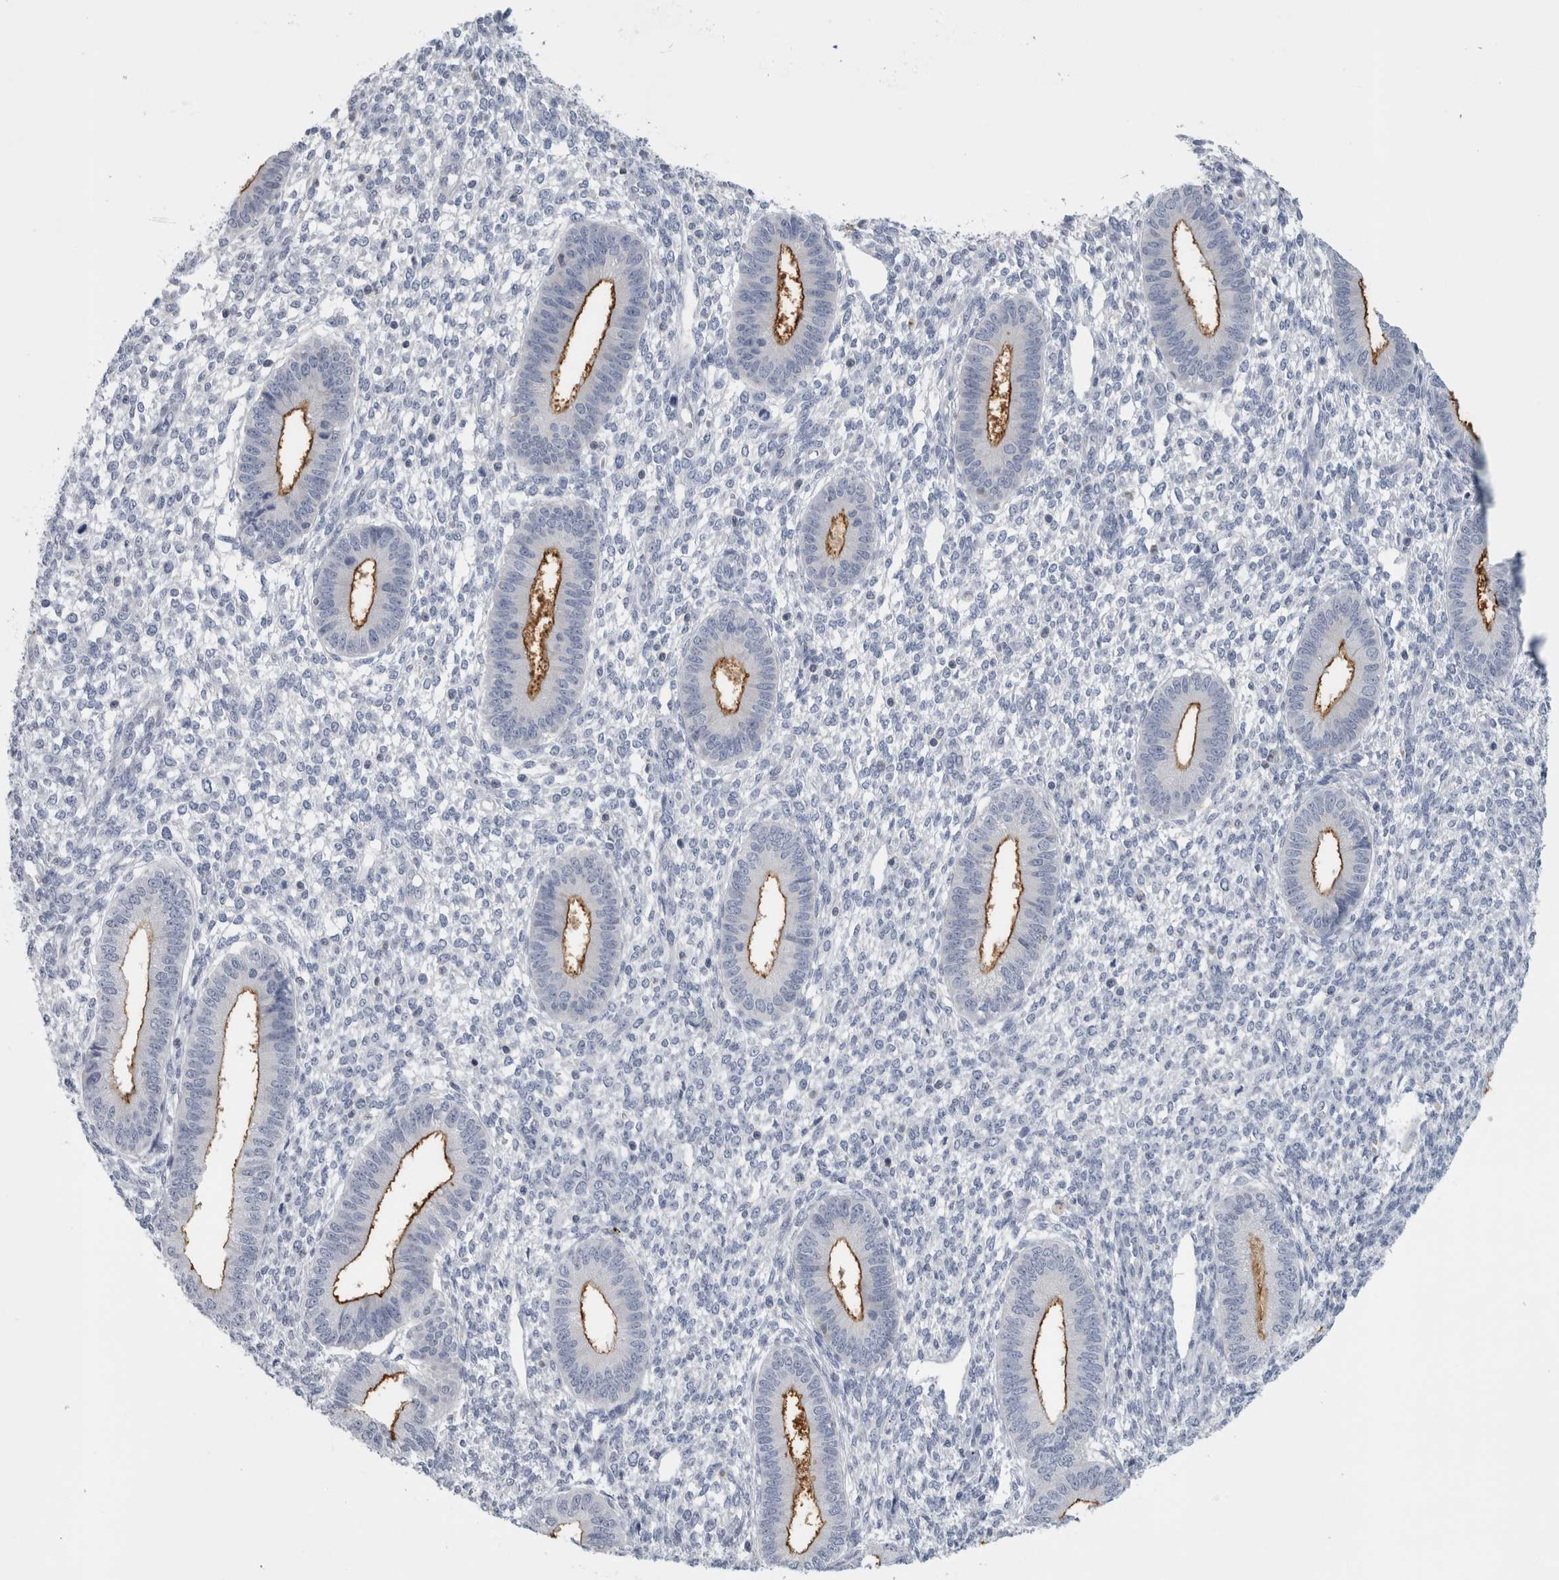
{"staining": {"intensity": "negative", "quantity": "none", "location": "none"}, "tissue": "endometrium", "cell_type": "Cells in endometrial stroma", "image_type": "normal", "snomed": [{"axis": "morphology", "description": "Normal tissue, NOS"}, {"axis": "topography", "description": "Endometrium"}], "caption": "This is an immunohistochemistry histopathology image of unremarkable human endometrium. There is no positivity in cells in endometrial stroma.", "gene": "ANKFY1", "patient": {"sex": "female", "age": 46}}